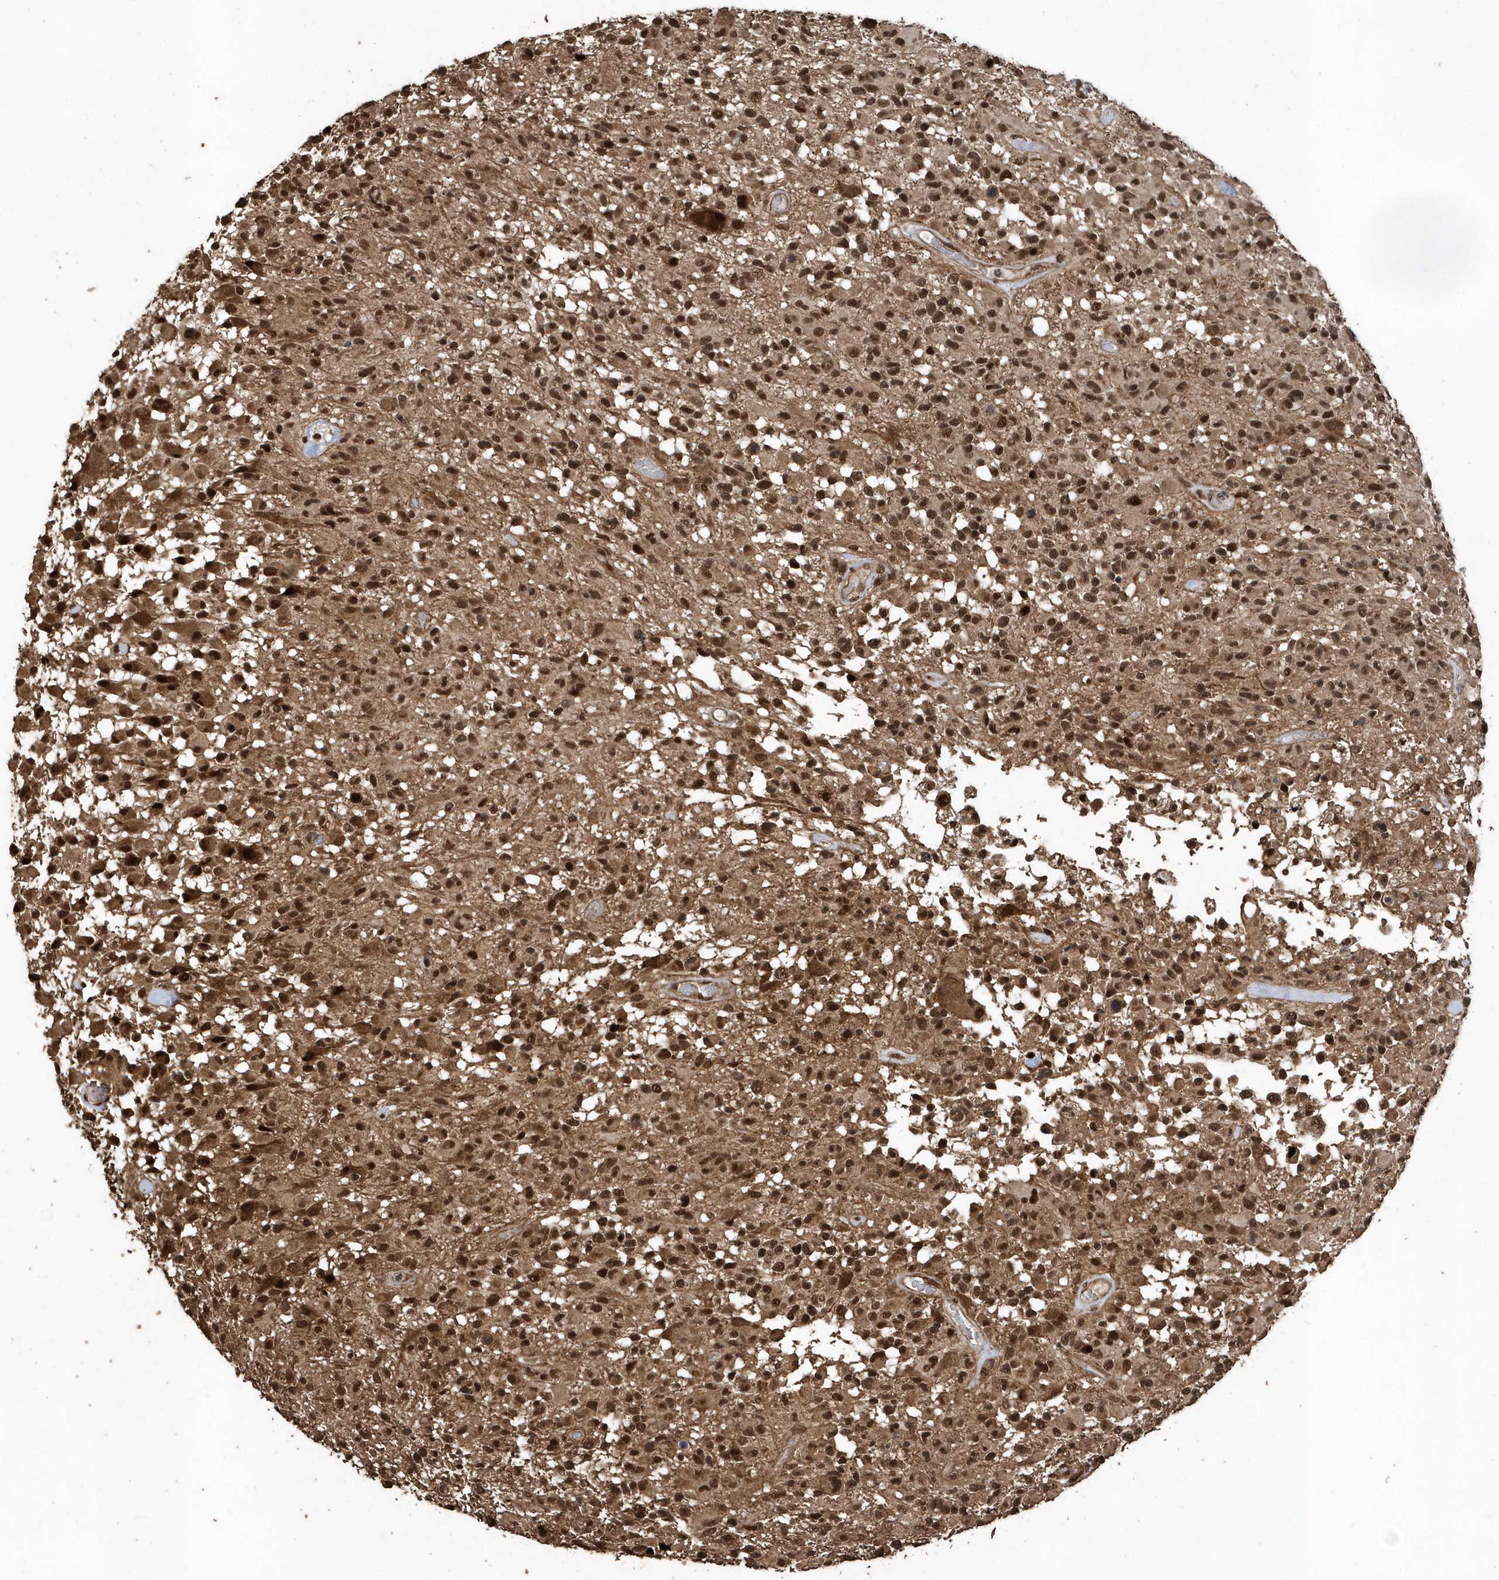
{"staining": {"intensity": "moderate", "quantity": ">75%", "location": "nuclear"}, "tissue": "glioma", "cell_type": "Tumor cells", "image_type": "cancer", "snomed": [{"axis": "morphology", "description": "Glioma, malignant, High grade"}, {"axis": "morphology", "description": "Glioblastoma, NOS"}, {"axis": "topography", "description": "Brain"}], "caption": "Glioma tissue shows moderate nuclear staining in approximately >75% of tumor cells, visualized by immunohistochemistry. The staining was performed using DAB (3,3'-diaminobenzidine) to visualize the protein expression in brown, while the nuclei were stained in blue with hematoxylin (Magnification: 20x).", "gene": "INTS12", "patient": {"sex": "male", "age": 60}}